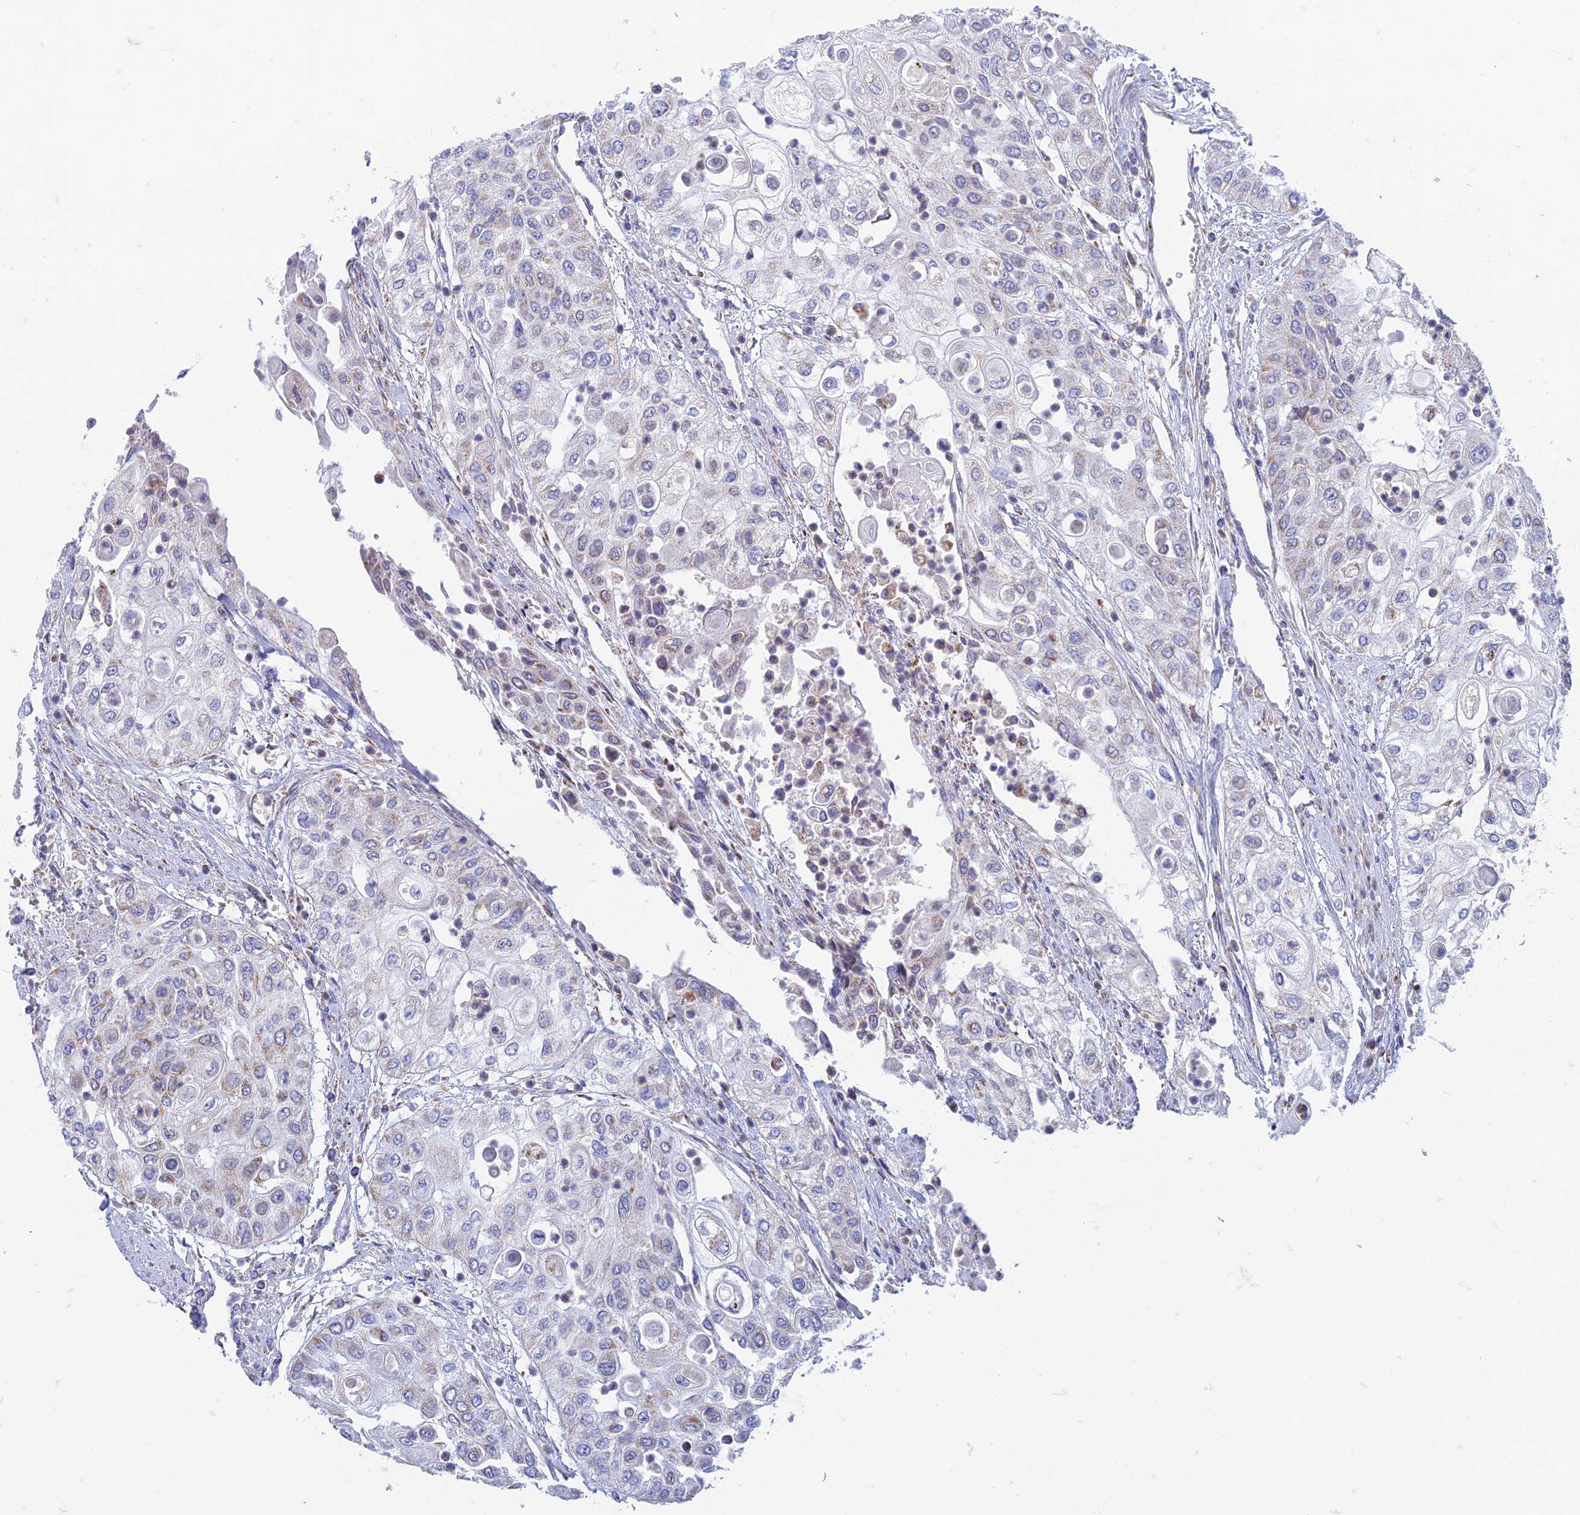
{"staining": {"intensity": "weak", "quantity": "25%-75%", "location": "cytoplasmic/membranous"}, "tissue": "urothelial cancer", "cell_type": "Tumor cells", "image_type": "cancer", "snomed": [{"axis": "morphology", "description": "Urothelial carcinoma, High grade"}, {"axis": "topography", "description": "Urinary bladder"}], "caption": "Tumor cells demonstrate weak cytoplasmic/membranous positivity in approximately 25%-75% of cells in urothelial cancer. The staining was performed using DAB, with brown indicating positive protein expression. Nuclei are stained blue with hematoxylin.", "gene": "ZNF181", "patient": {"sex": "female", "age": 79}}